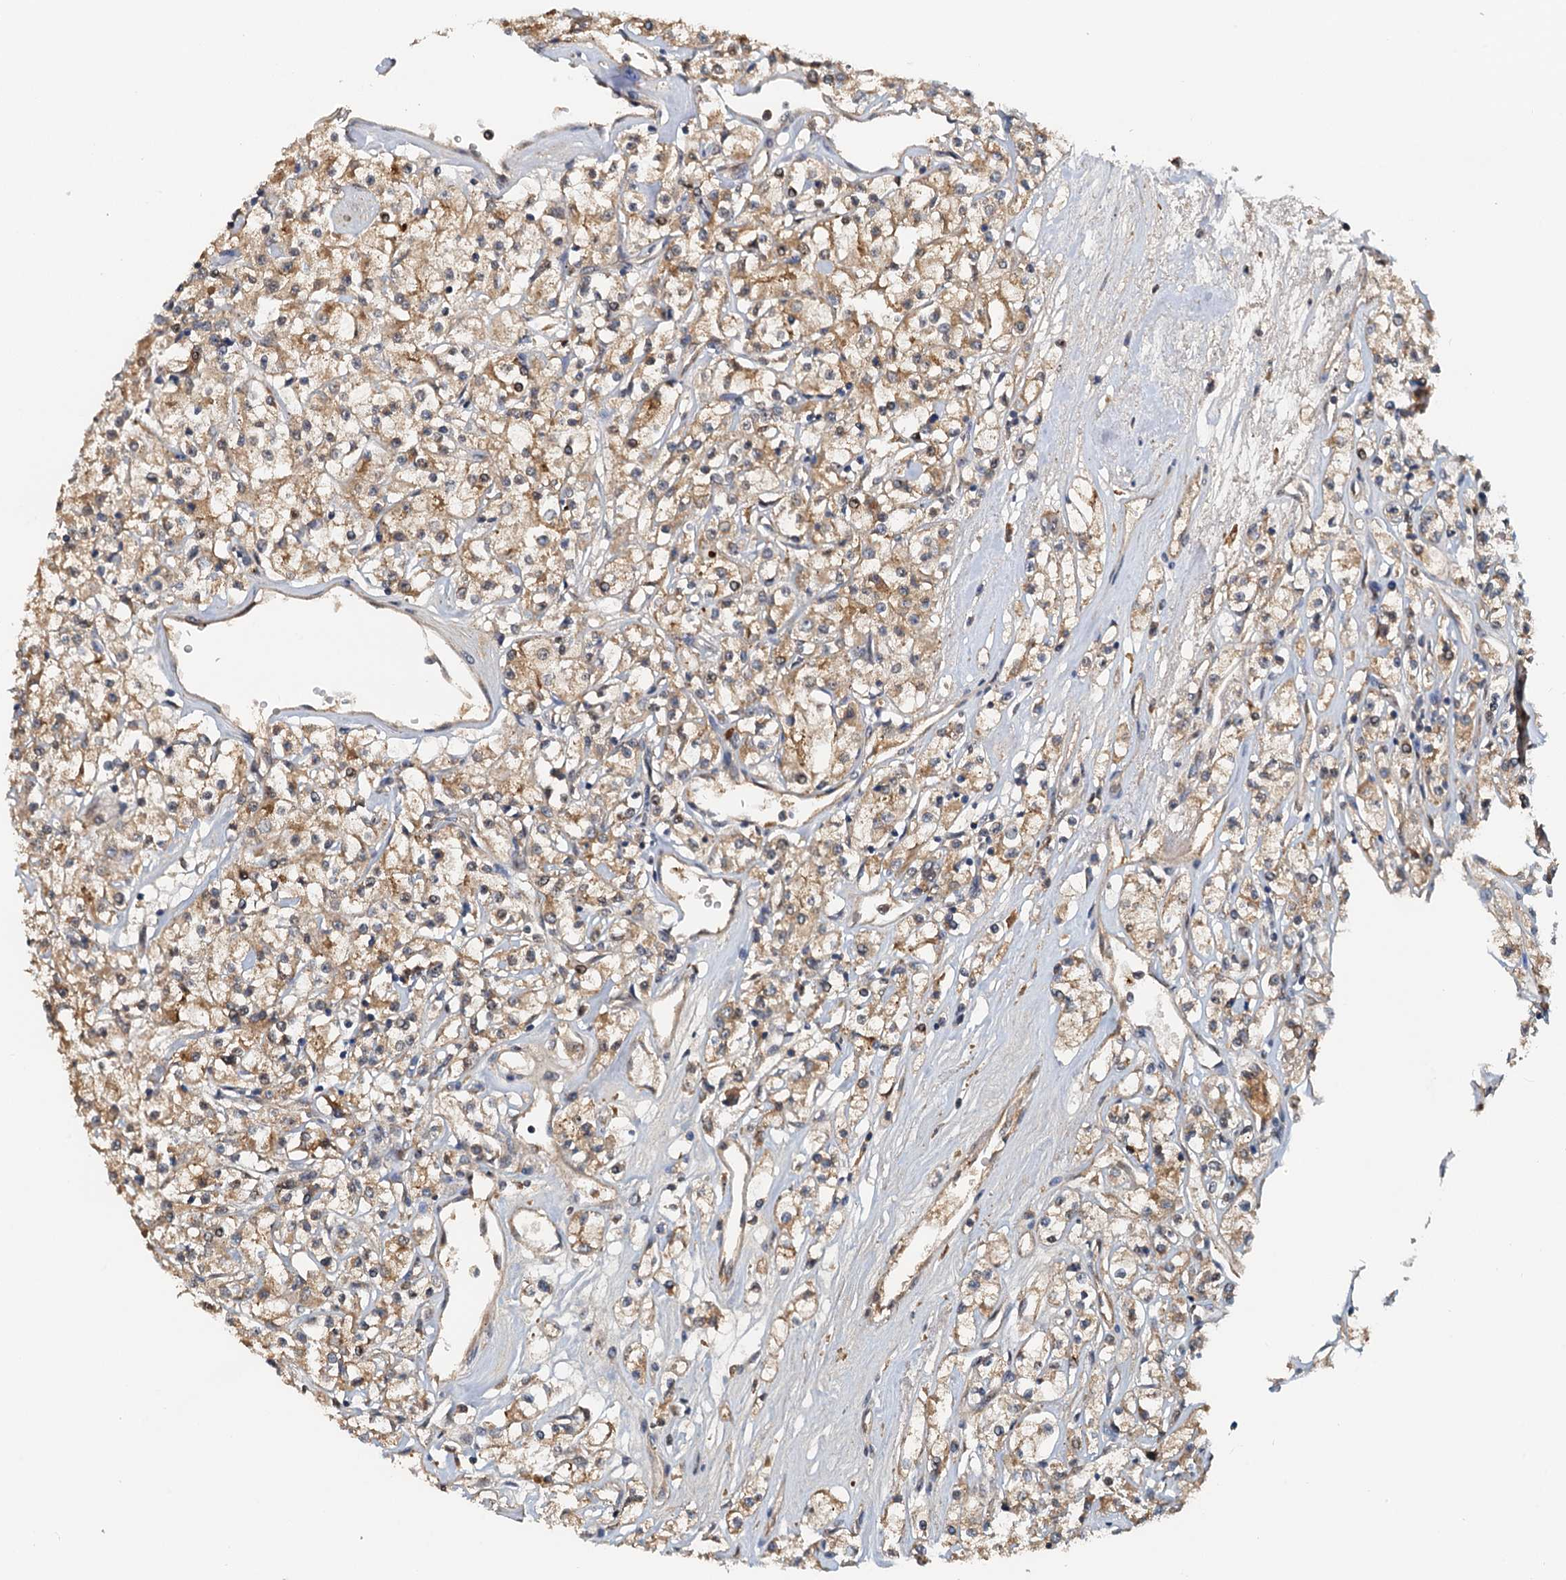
{"staining": {"intensity": "moderate", "quantity": "25%-75%", "location": "cytoplasmic/membranous"}, "tissue": "renal cancer", "cell_type": "Tumor cells", "image_type": "cancer", "snomed": [{"axis": "morphology", "description": "Adenocarcinoma, NOS"}, {"axis": "topography", "description": "Kidney"}], "caption": "Tumor cells demonstrate medium levels of moderate cytoplasmic/membranous staining in approximately 25%-75% of cells in renal cancer (adenocarcinoma). (Stains: DAB (3,3'-diaminobenzidine) in brown, nuclei in blue, Microscopy: brightfield microscopy at high magnification).", "gene": "UBL7", "patient": {"sex": "female", "age": 59}}